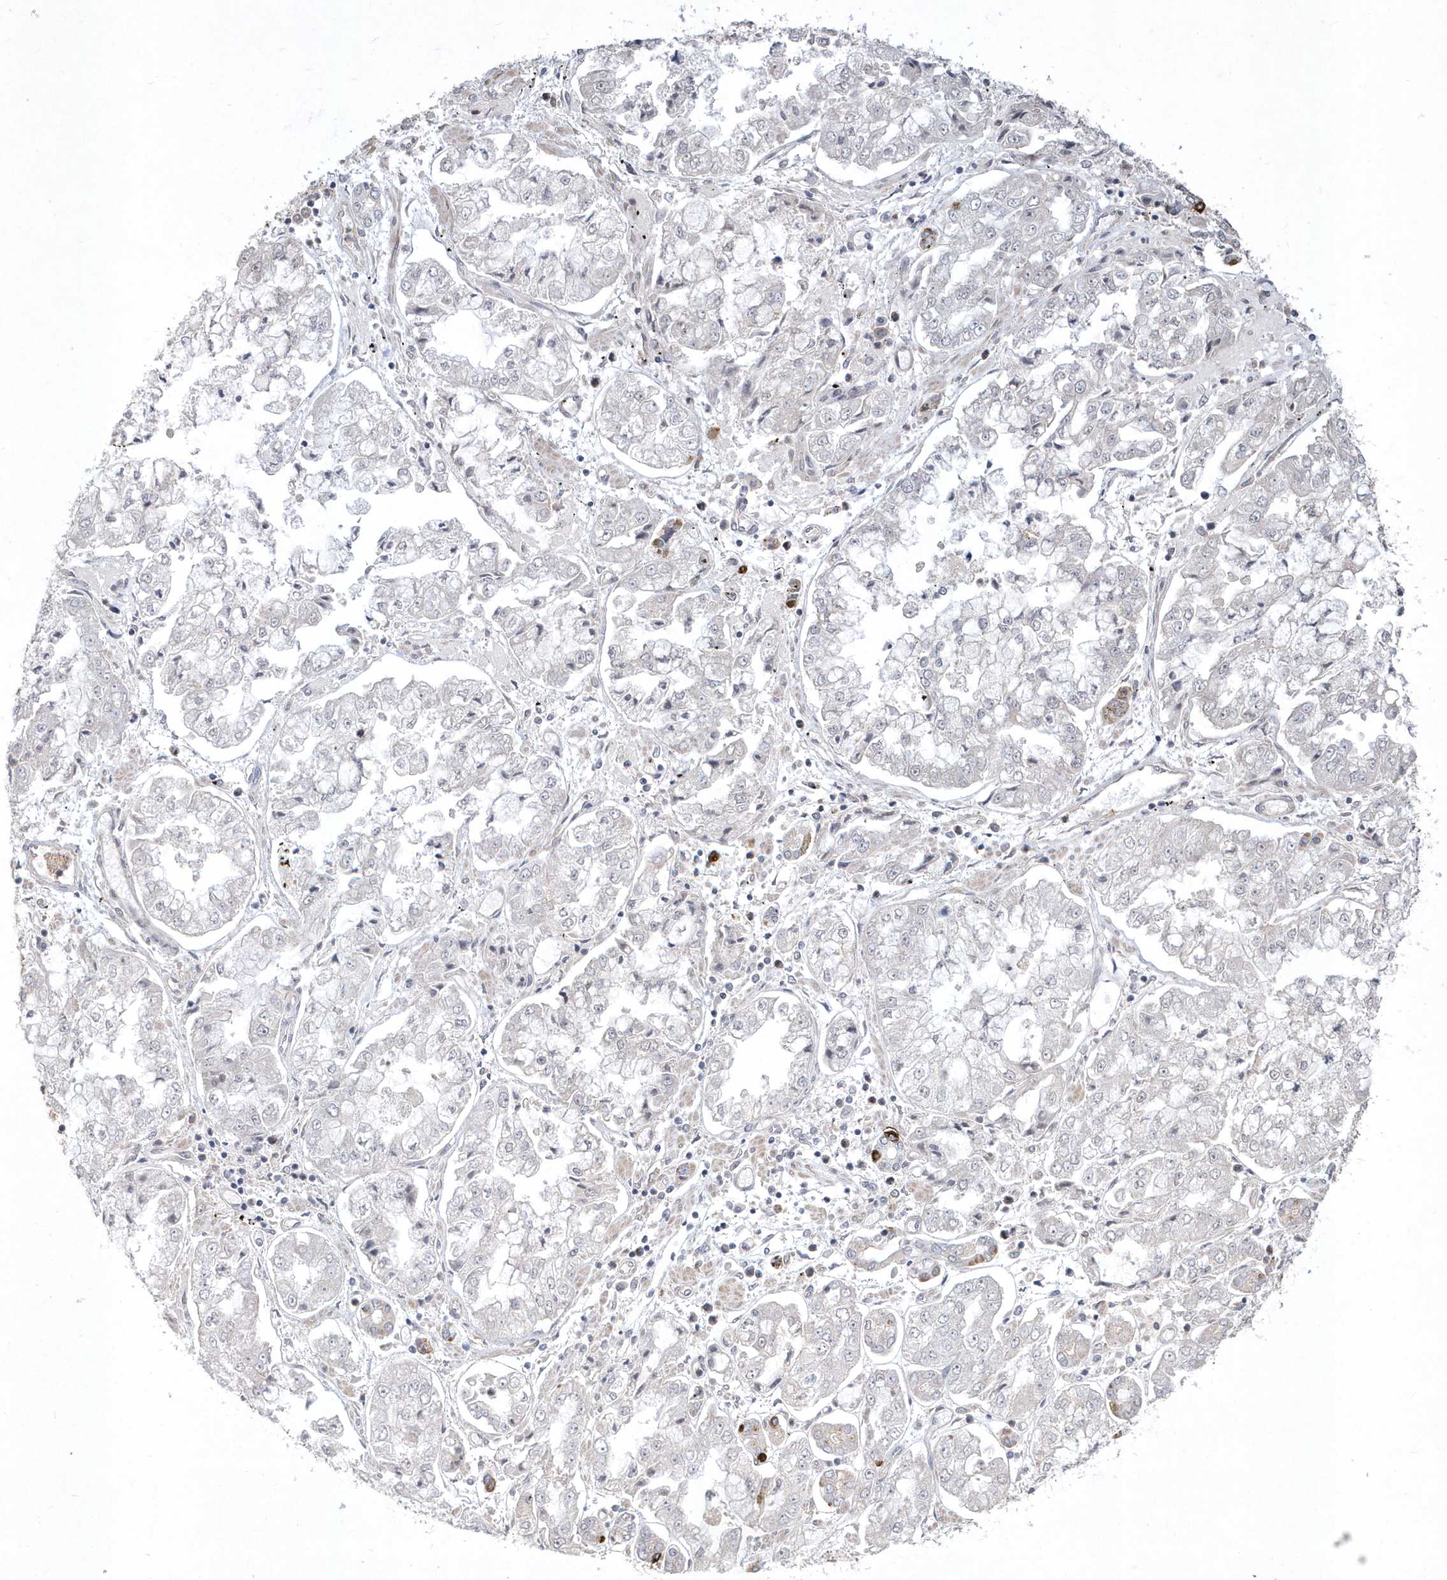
{"staining": {"intensity": "negative", "quantity": "none", "location": "none"}, "tissue": "stomach cancer", "cell_type": "Tumor cells", "image_type": "cancer", "snomed": [{"axis": "morphology", "description": "Adenocarcinoma, NOS"}, {"axis": "topography", "description": "Stomach"}], "caption": "High power microscopy micrograph of an IHC photomicrograph of adenocarcinoma (stomach), revealing no significant positivity in tumor cells.", "gene": "TSPEAR", "patient": {"sex": "male", "age": 76}}